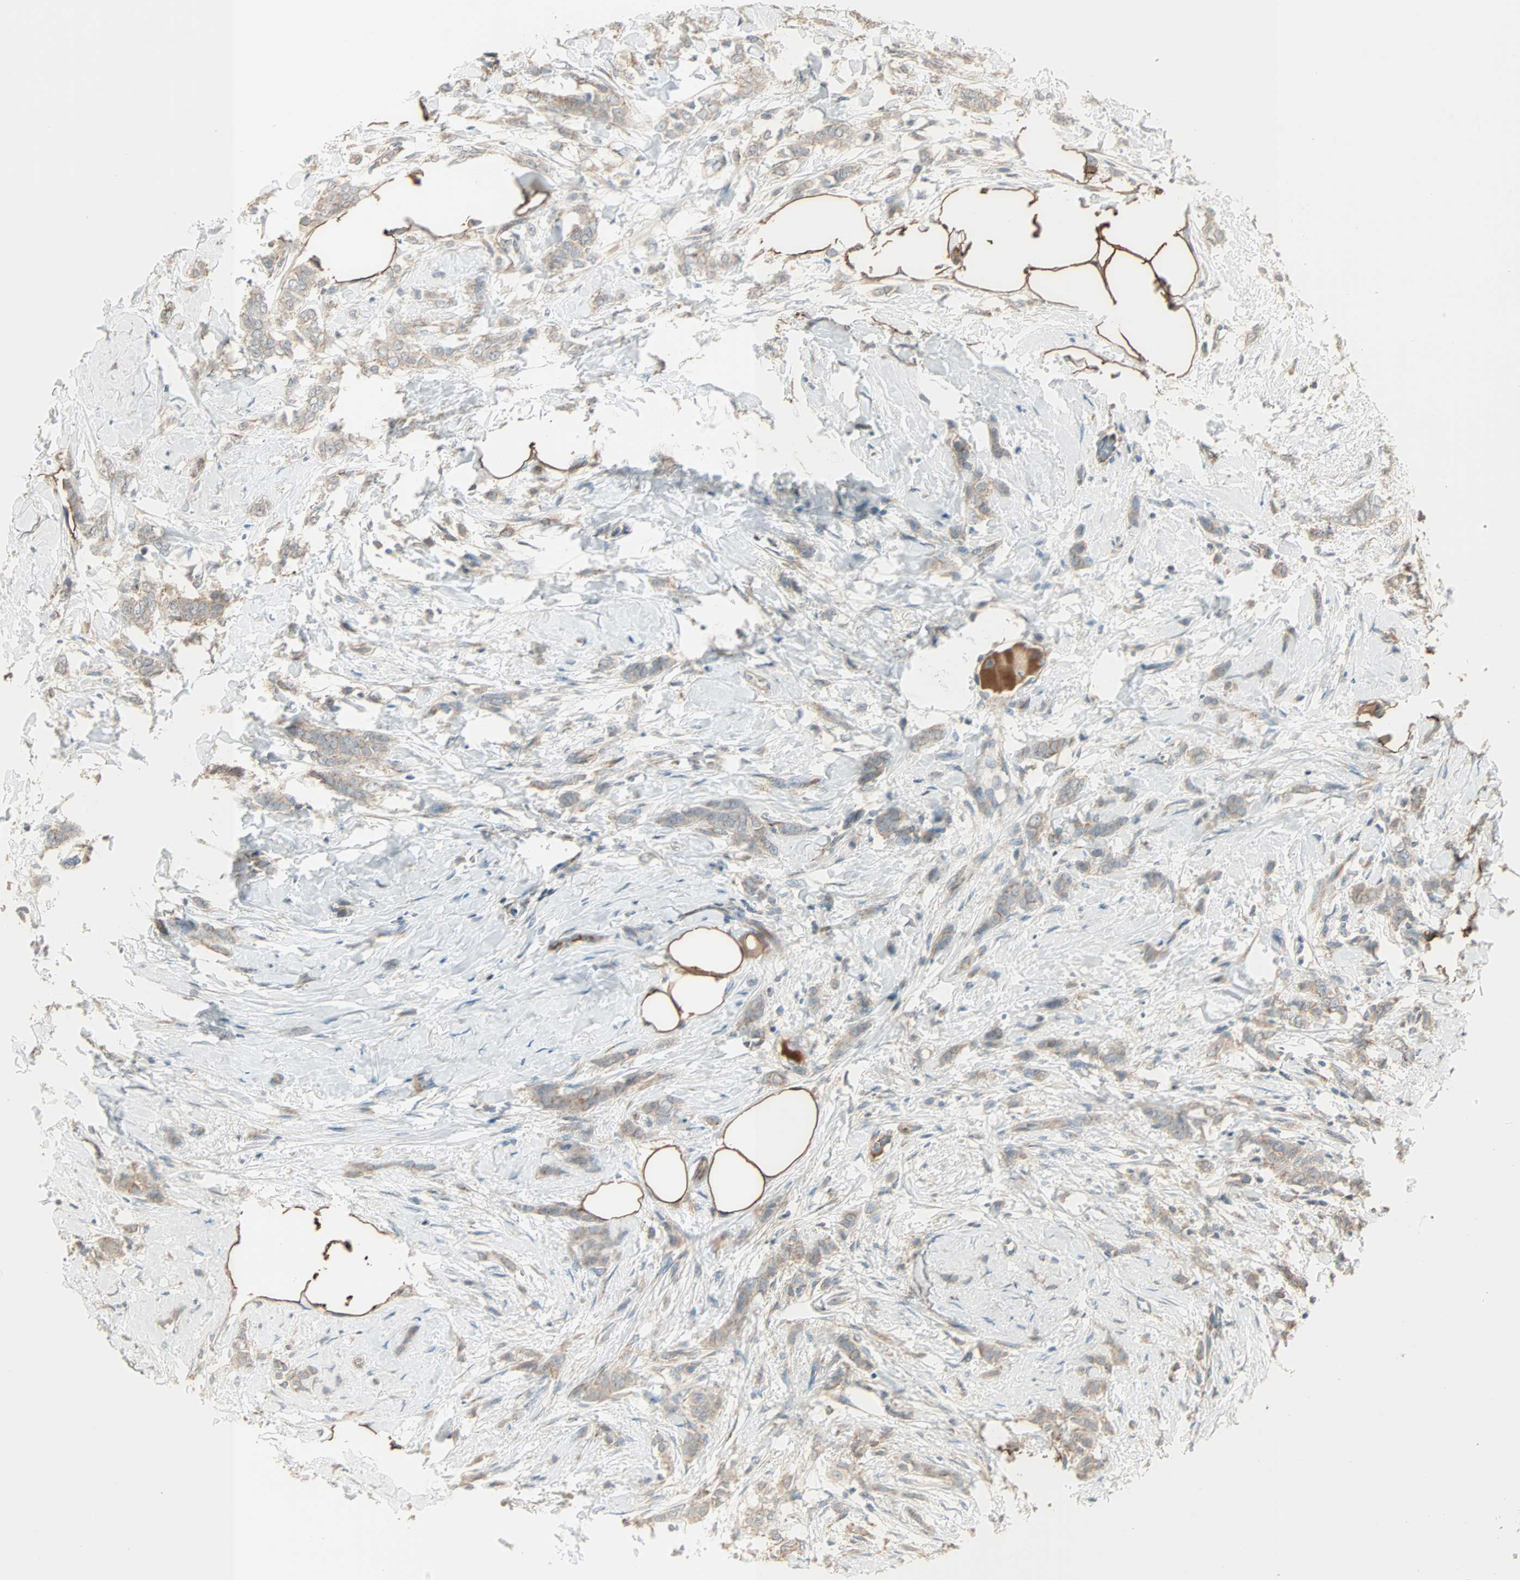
{"staining": {"intensity": "weak", "quantity": ">75%", "location": "cytoplasmic/membranous"}, "tissue": "breast cancer", "cell_type": "Tumor cells", "image_type": "cancer", "snomed": [{"axis": "morphology", "description": "Lobular carcinoma, in situ"}, {"axis": "morphology", "description": "Lobular carcinoma"}, {"axis": "topography", "description": "Breast"}], "caption": "Breast lobular carcinoma in situ stained with a protein marker displays weak staining in tumor cells.", "gene": "MAP3K21", "patient": {"sex": "female", "age": 41}}